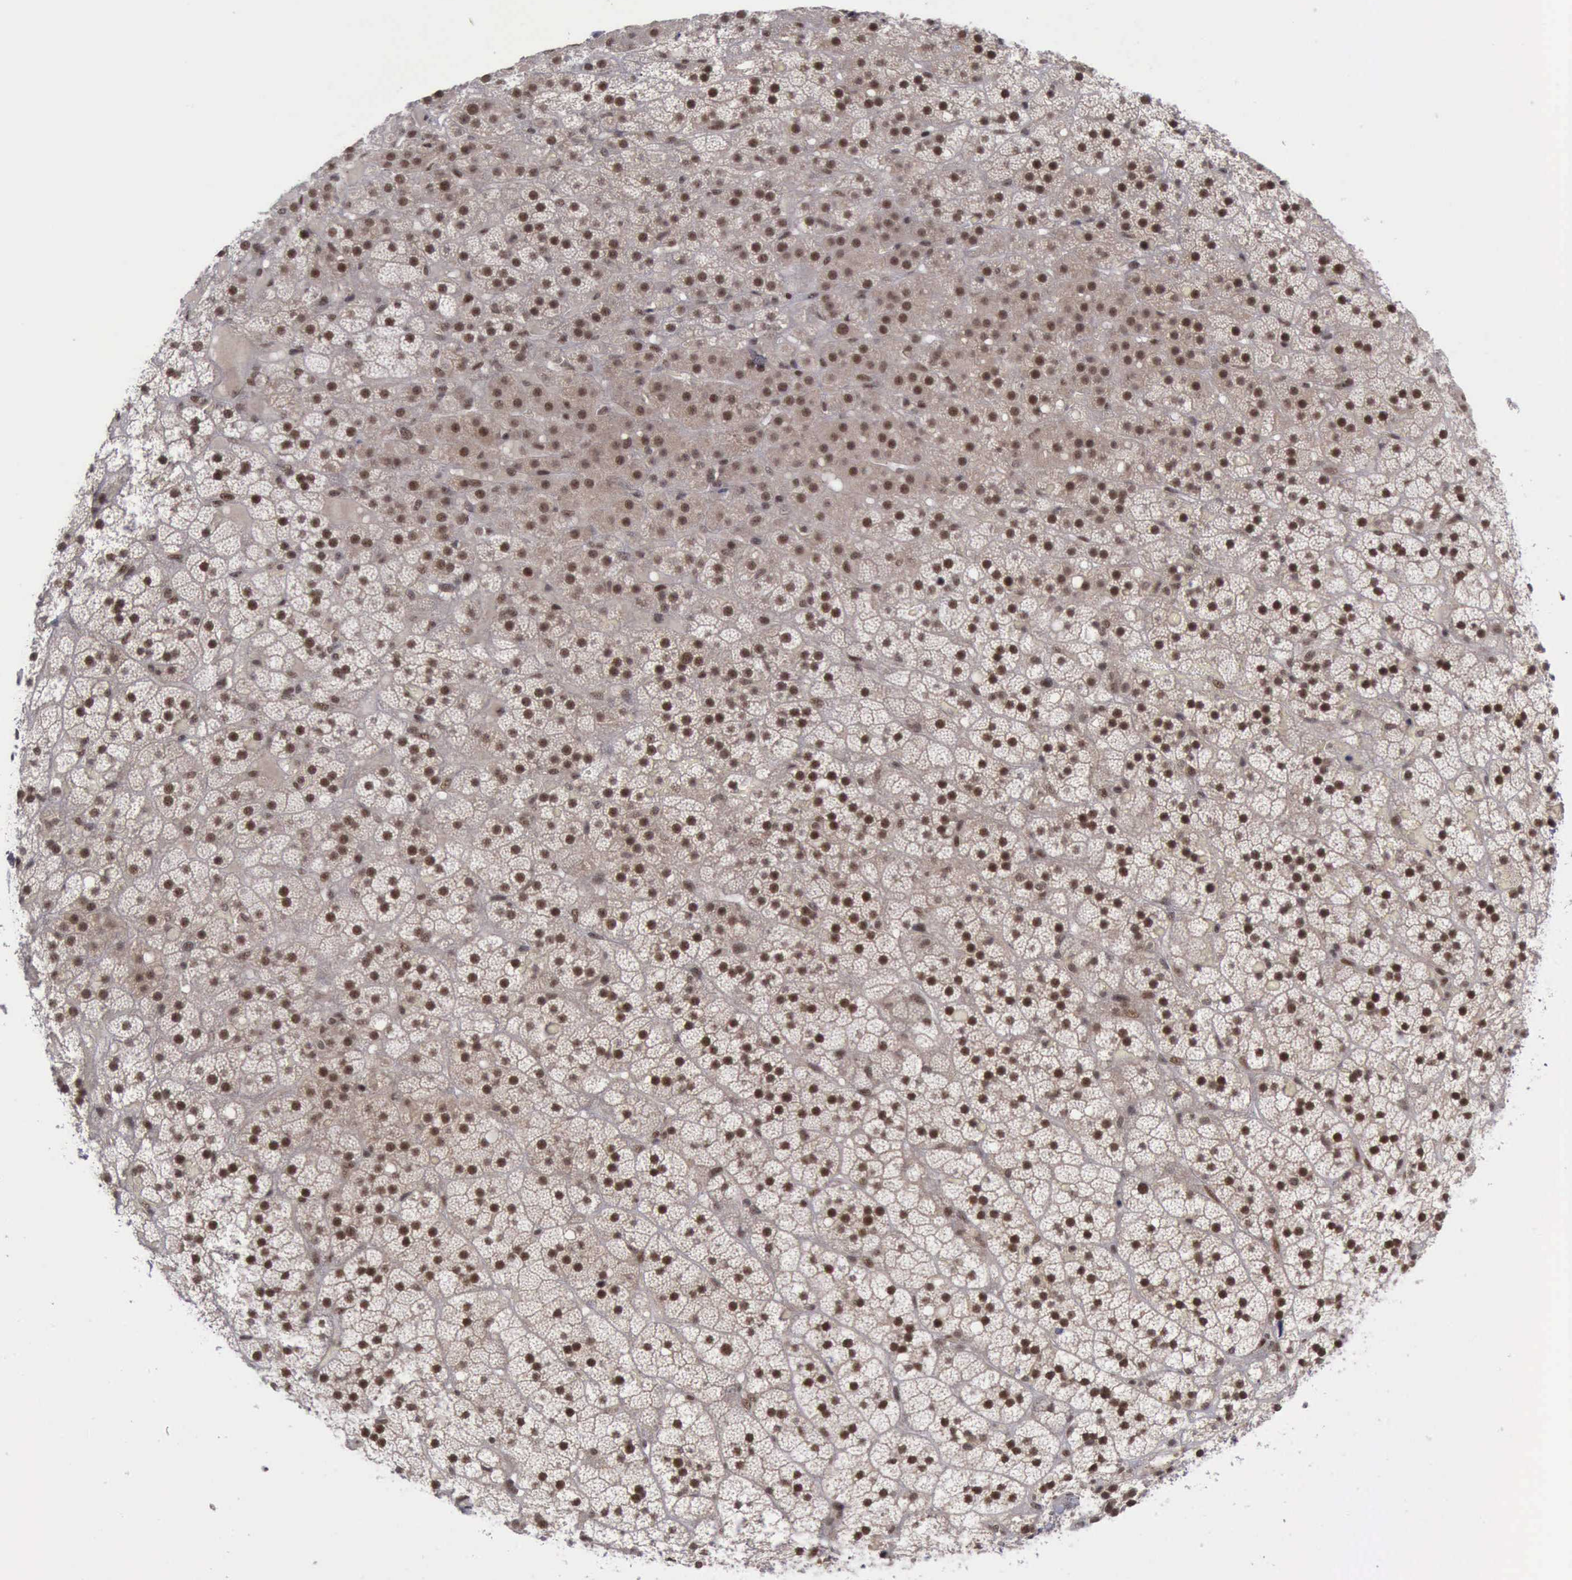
{"staining": {"intensity": "strong", "quantity": ">75%", "location": "cytoplasmic/membranous,nuclear"}, "tissue": "adrenal gland", "cell_type": "Glandular cells", "image_type": "normal", "snomed": [{"axis": "morphology", "description": "Normal tissue, NOS"}, {"axis": "topography", "description": "Adrenal gland"}], "caption": "A brown stain labels strong cytoplasmic/membranous,nuclear expression of a protein in glandular cells of normal adrenal gland. The staining was performed using DAB, with brown indicating positive protein expression. Nuclei are stained blue with hematoxylin.", "gene": "ATM", "patient": {"sex": "male", "age": 35}}